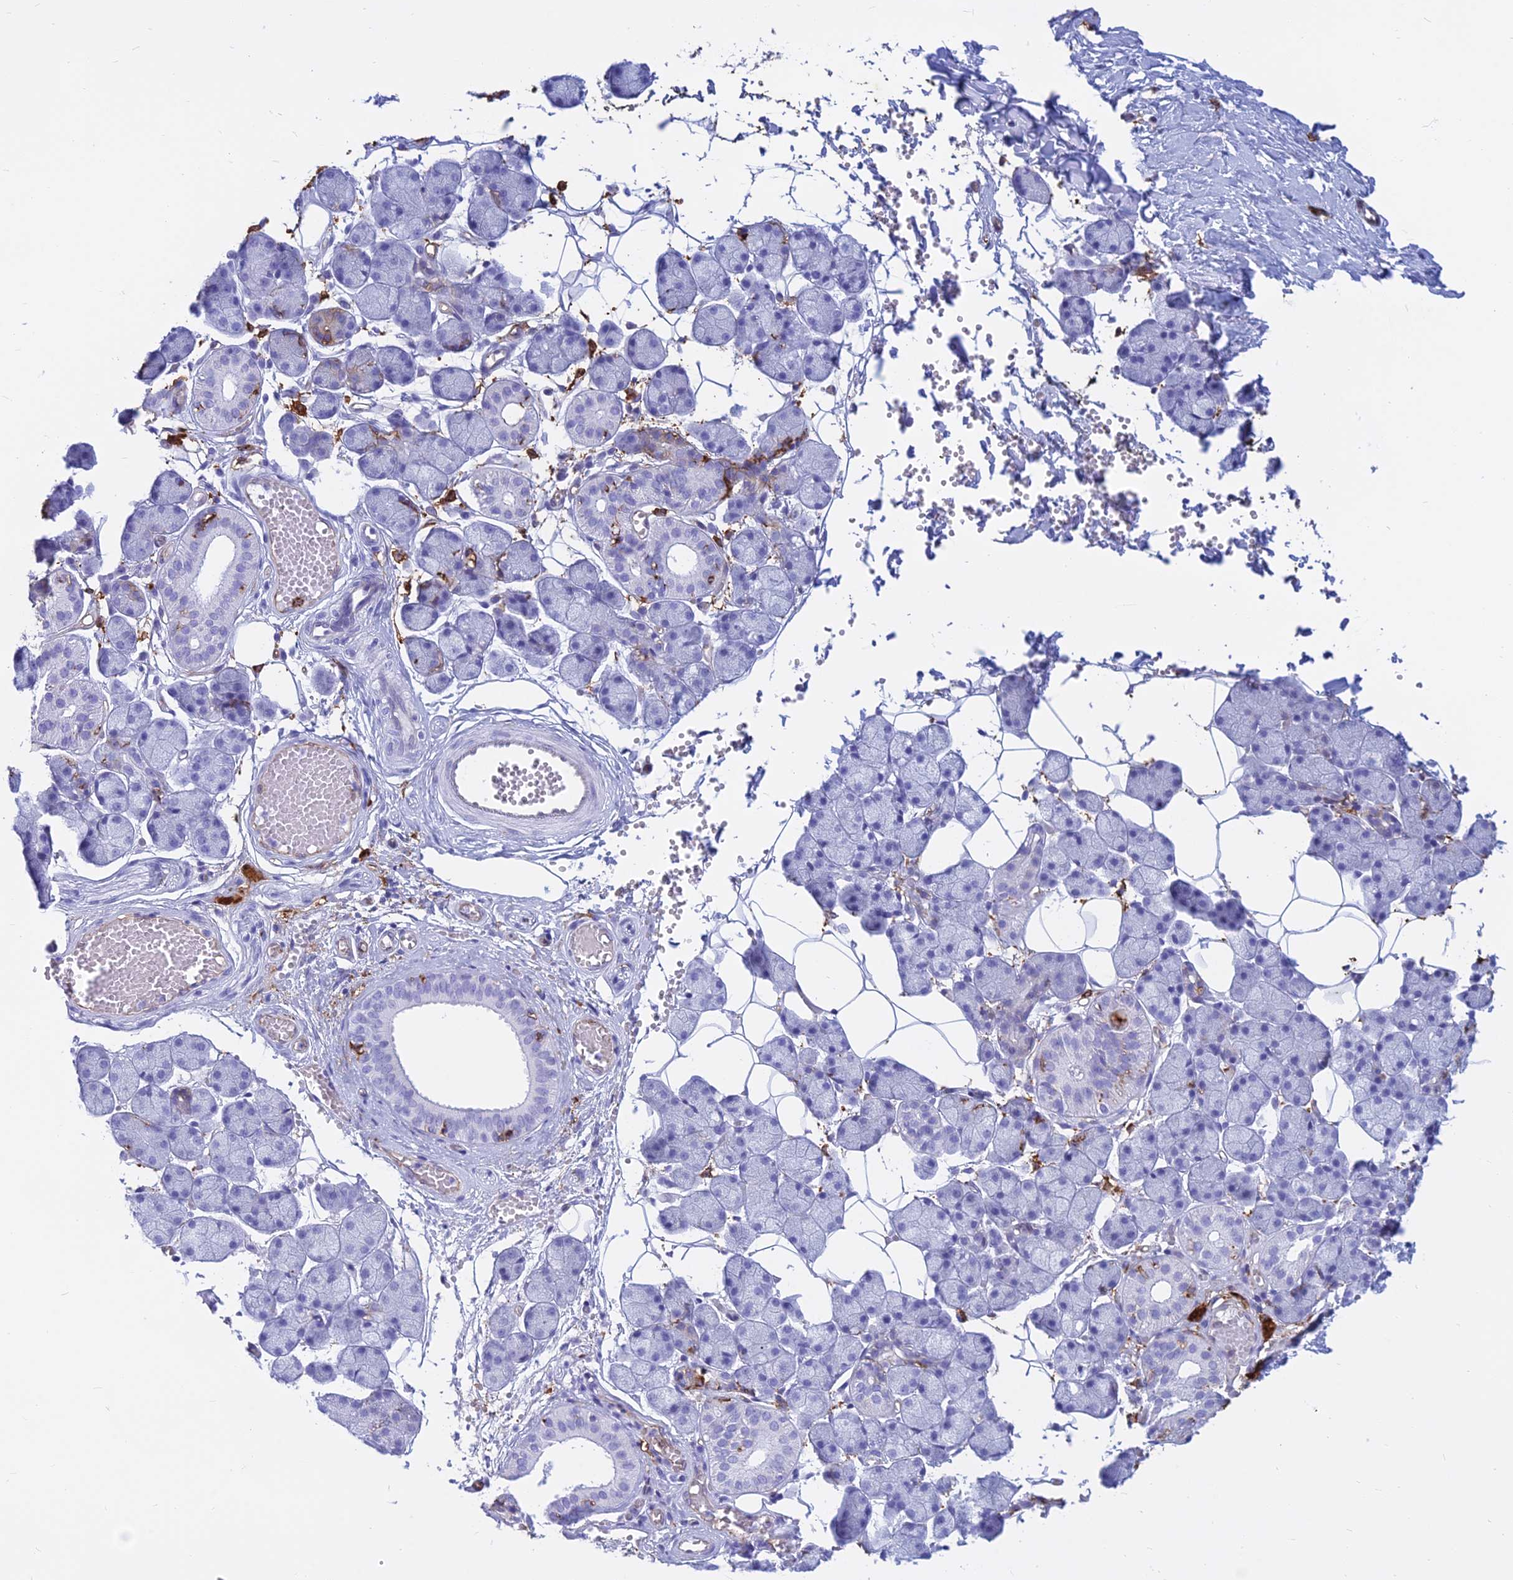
{"staining": {"intensity": "moderate", "quantity": "<25%", "location": "cytoplasmic/membranous"}, "tissue": "salivary gland", "cell_type": "Glandular cells", "image_type": "normal", "snomed": [{"axis": "morphology", "description": "Normal tissue, NOS"}, {"axis": "topography", "description": "Salivary gland"}], "caption": "A photomicrograph showing moderate cytoplasmic/membranous staining in approximately <25% of glandular cells in normal salivary gland, as visualized by brown immunohistochemical staining.", "gene": "HLA", "patient": {"sex": "female", "age": 33}}